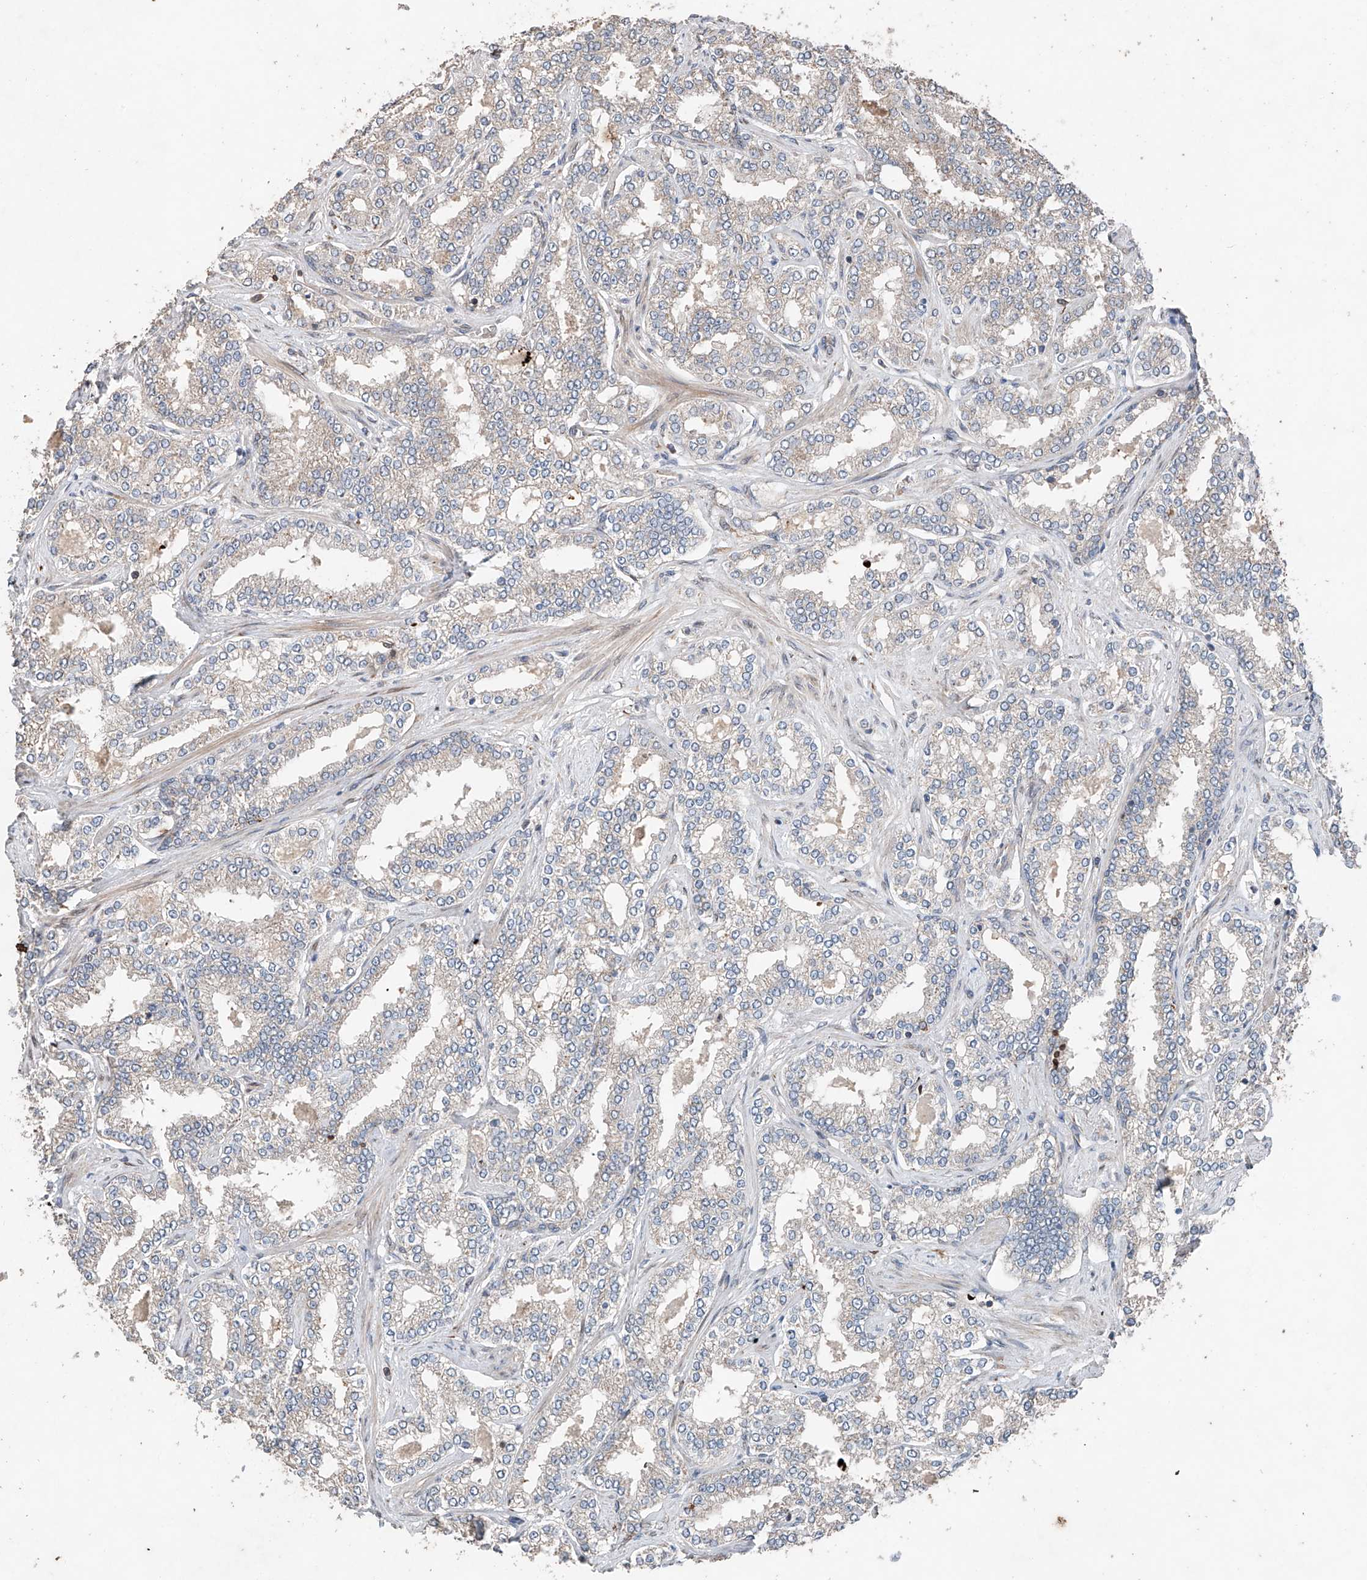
{"staining": {"intensity": "weak", "quantity": "<25%", "location": "cytoplasmic/membranous"}, "tissue": "prostate cancer", "cell_type": "Tumor cells", "image_type": "cancer", "snomed": [{"axis": "morphology", "description": "Normal tissue, NOS"}, {"axis": "morphology", "description": "Adenocarcinoma, High grade"}, {"axis": "topography", "description": "Prostate"}], "caption": "The immunohistochemistry micrograph has no significant expression in tumor cells of prostate adenocarcinoma (high-grade) tissue.", "gene": "AP4B1", "patient": {"sex": "male", "age": 83}}